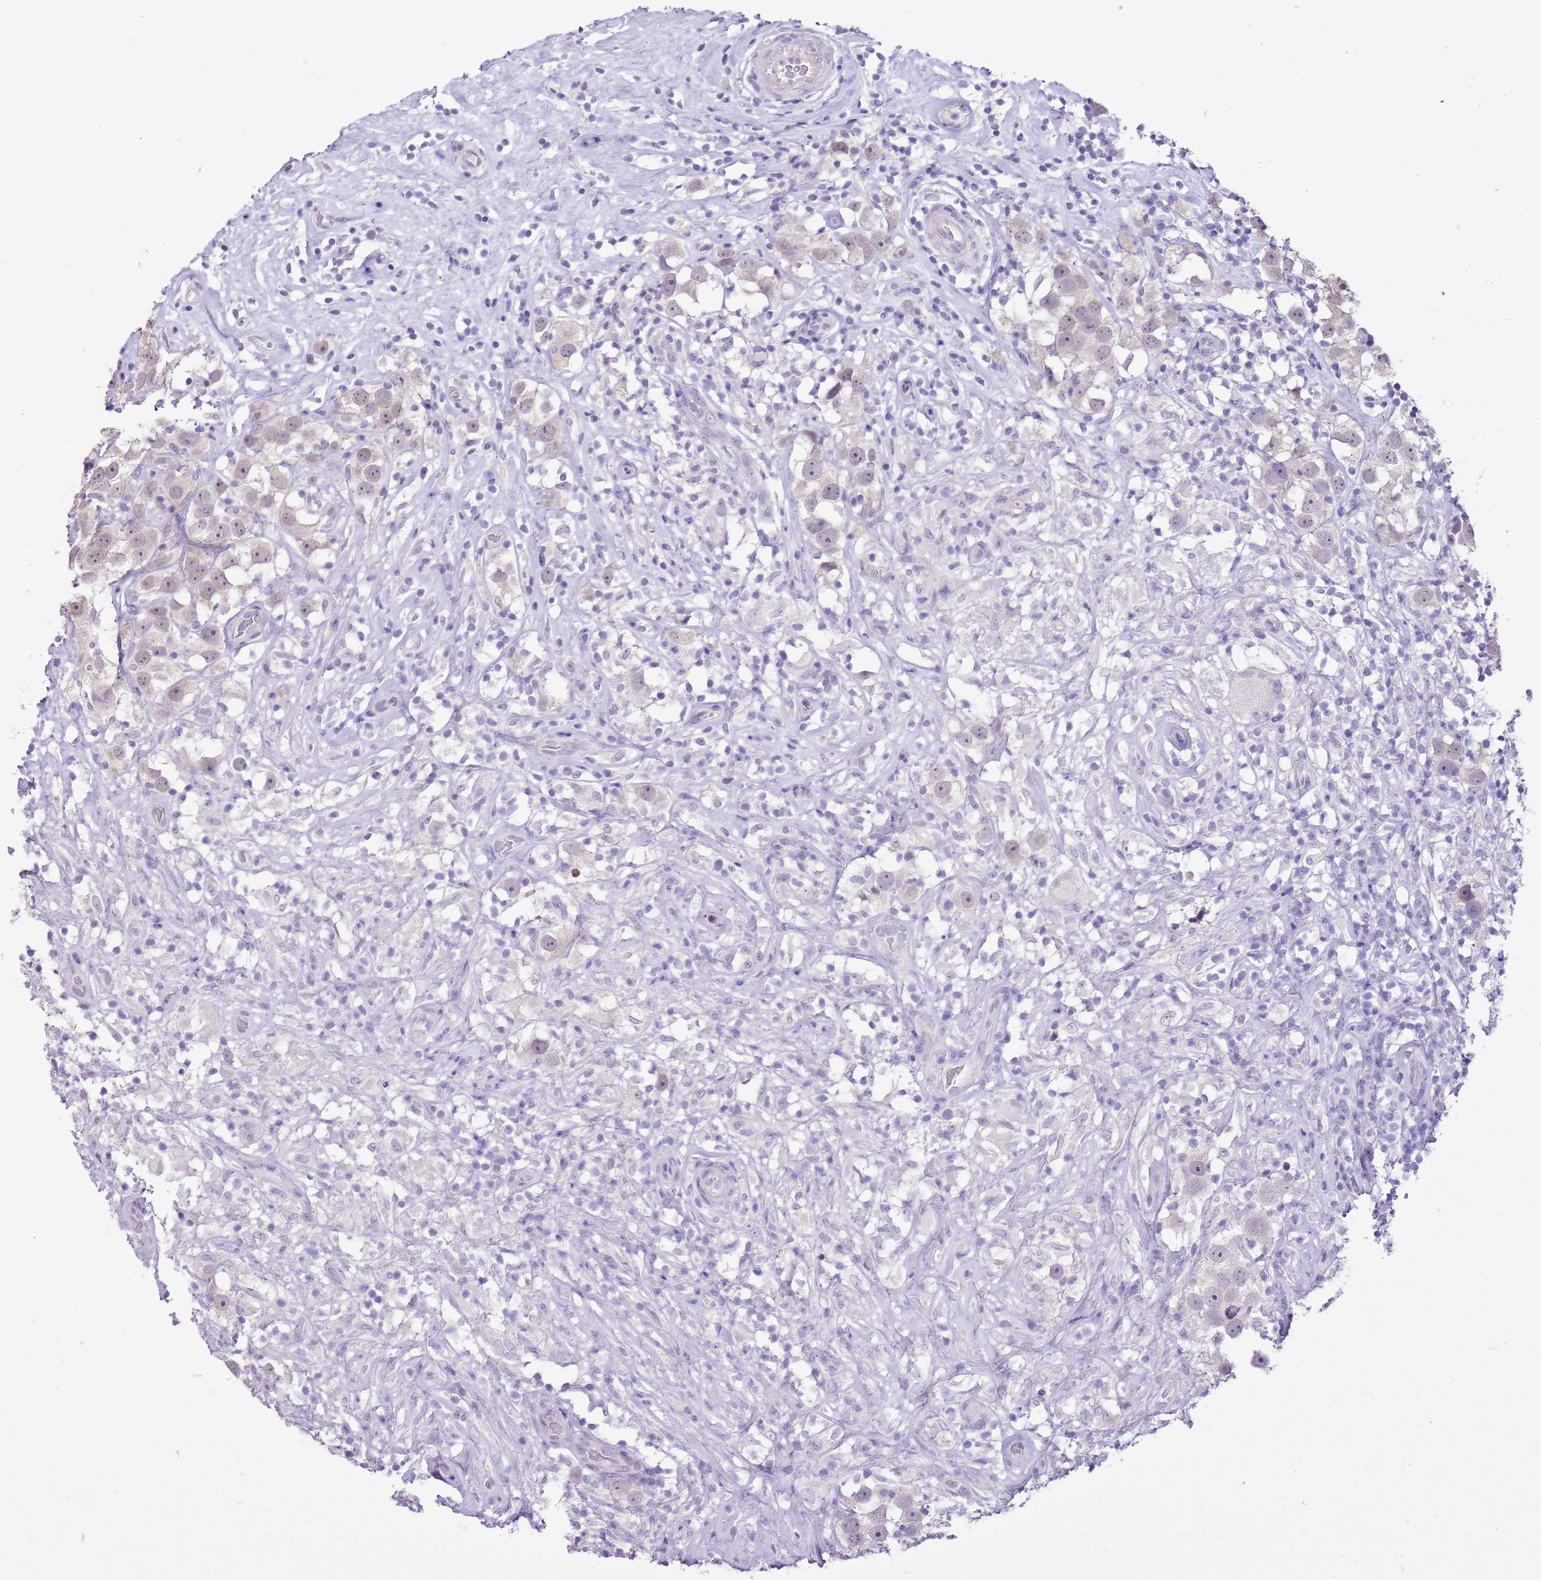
{"staining": {"intensity": "negative", "quantity": "none", "location": "none"}, "tissue": "testis cancer", "cell_type": "Tumor cells", "image_type": "cancer", "snomed": [{"axis": "morphology", "description": "Seminoma, NOS"}, {"axis": "topography", "description": "Testis"}], "caption": "This is an immunohistochemistry histopathology image of seminoma (testis). There is no staining in tumor cells.", "gene": "XPO7", "patient": {"sex": "male", "age": 49}}